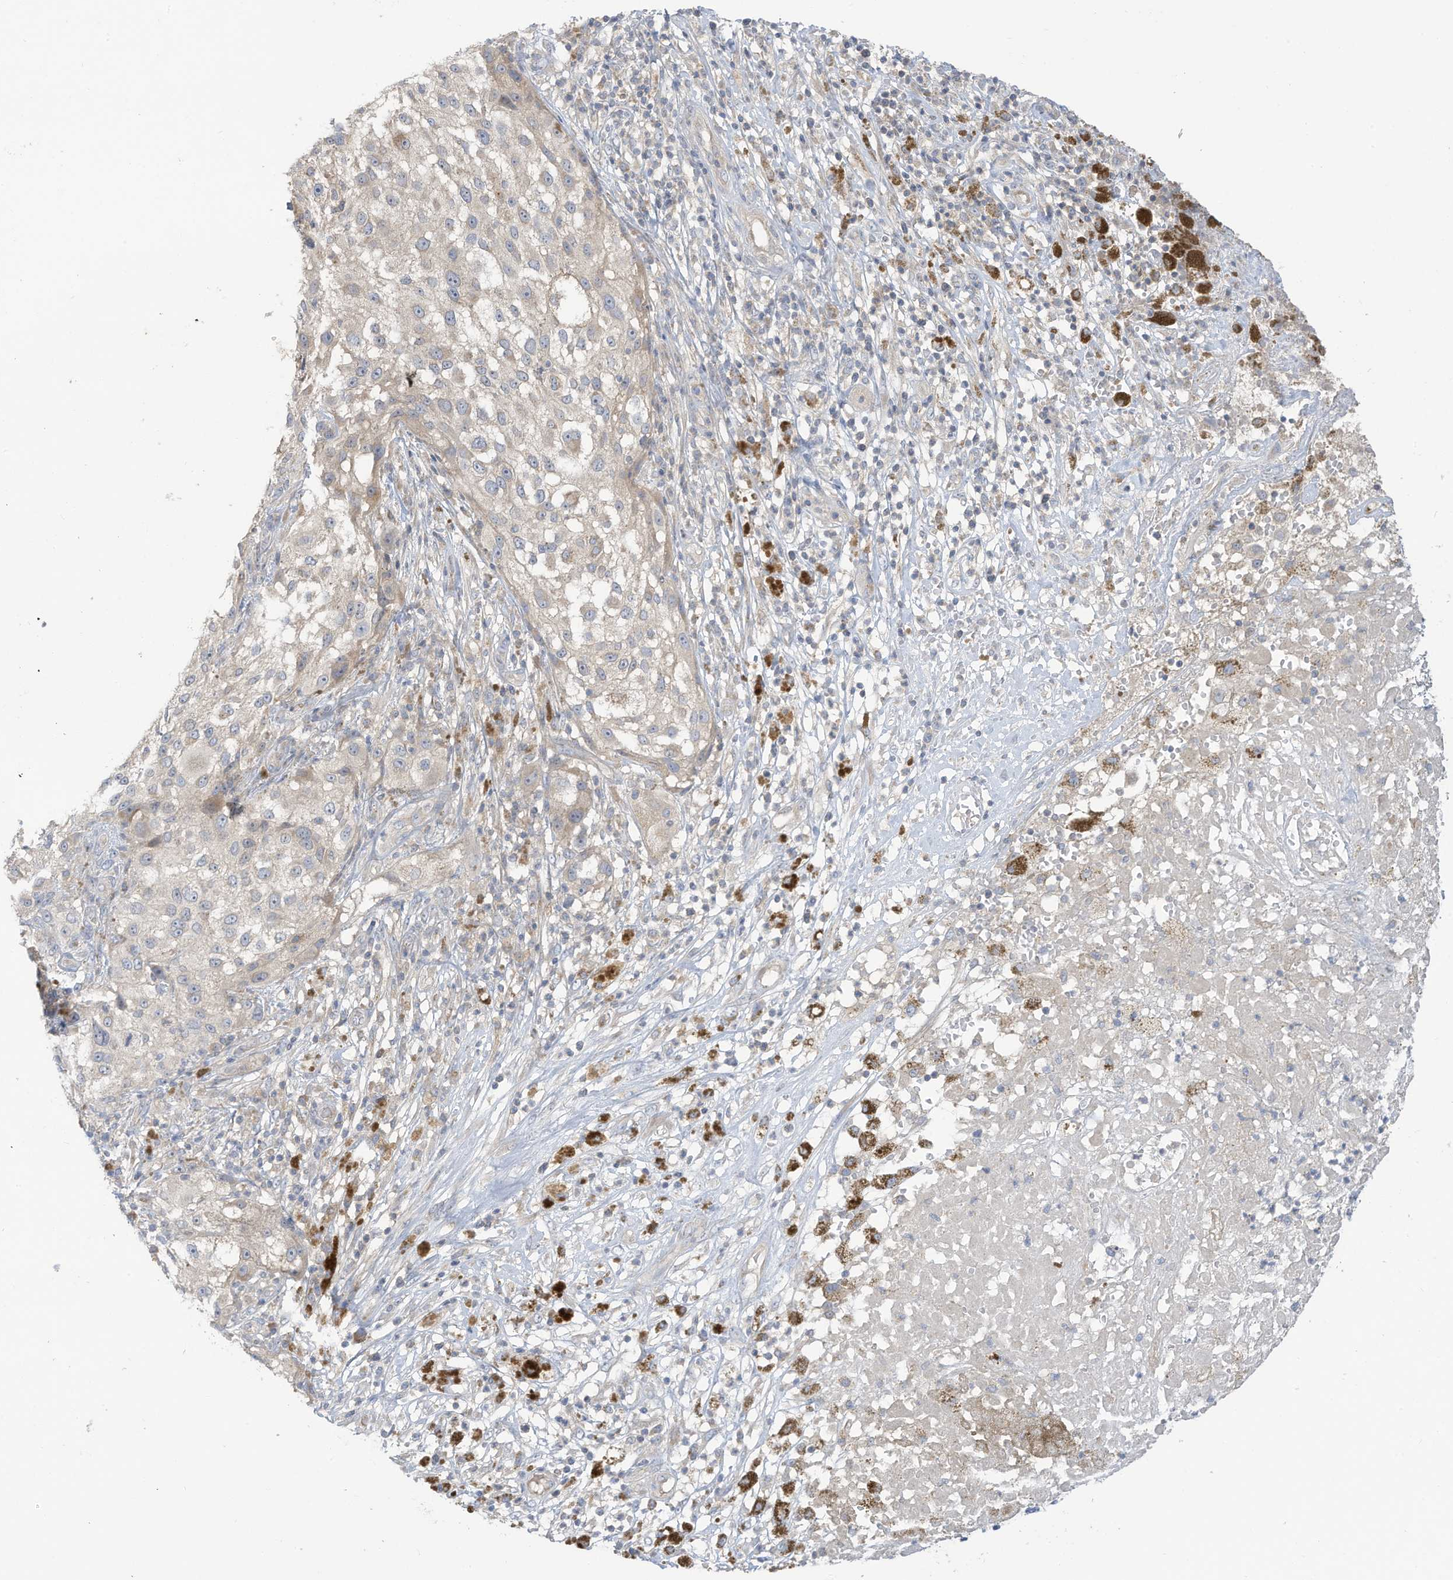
{"staining": {"intensity": "negative", "quantity": "none", "location": "none"}, "tissue": "melanoma", "cell_type": "Tumor cells", "image_type": "cancer", "snomed": [{"axis": "morphology", "description": "Necrosis, NOS"}, {"axis": "morphology", "description": "Malignant melanoma, NOS"}, {"axis": "topography", "description": "Skin"}], "caption": "Immunohistochemistry photomicrograph of malignant melanoma stained for a protein (brown), which shows no staining in tumor cells.", "gene": "LRRN2", "patient": {"sex": "female", "age": 87}}